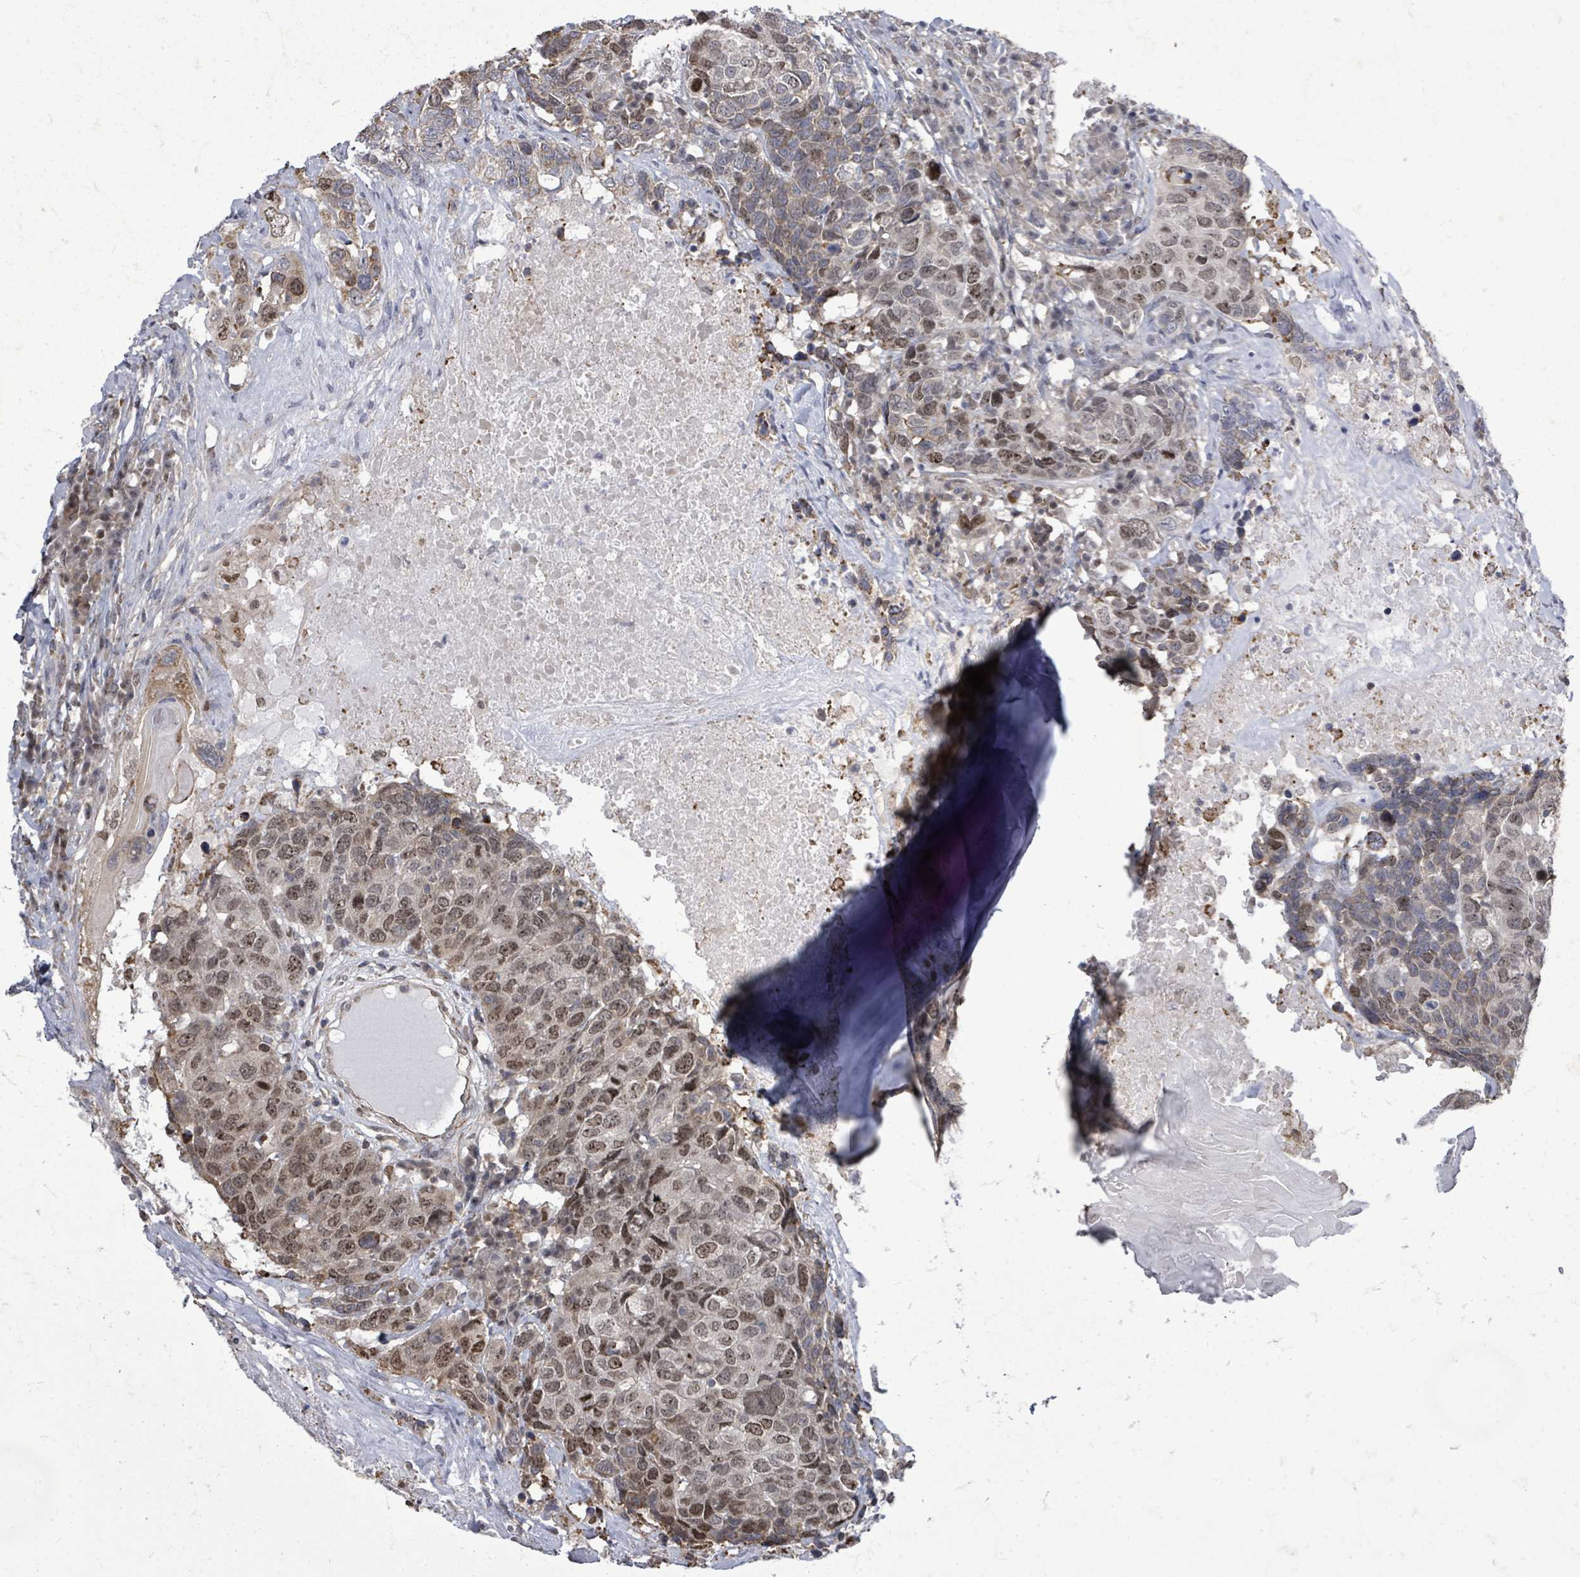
{"staining": {"intensity": "moderate", "quantity": ">75%", "location": "nuclear"}, "tissue": "head and neck cancer", "cell_type": "Tumor cells", "image_type": "cancer", "snomed": [{"axis": "morphology", "description": "Squamous cell carcinoma, NOS"}, {"axis": "topography", "description": "Head-Neck"}], "caption": "IHC of human head and neck squamous cell carcinoma shows medium levels of moderate nuclear expression in about >75% of tumor cells.", "gene": "PAPSS1", "patient": {"sex": "male", "age": 66}}